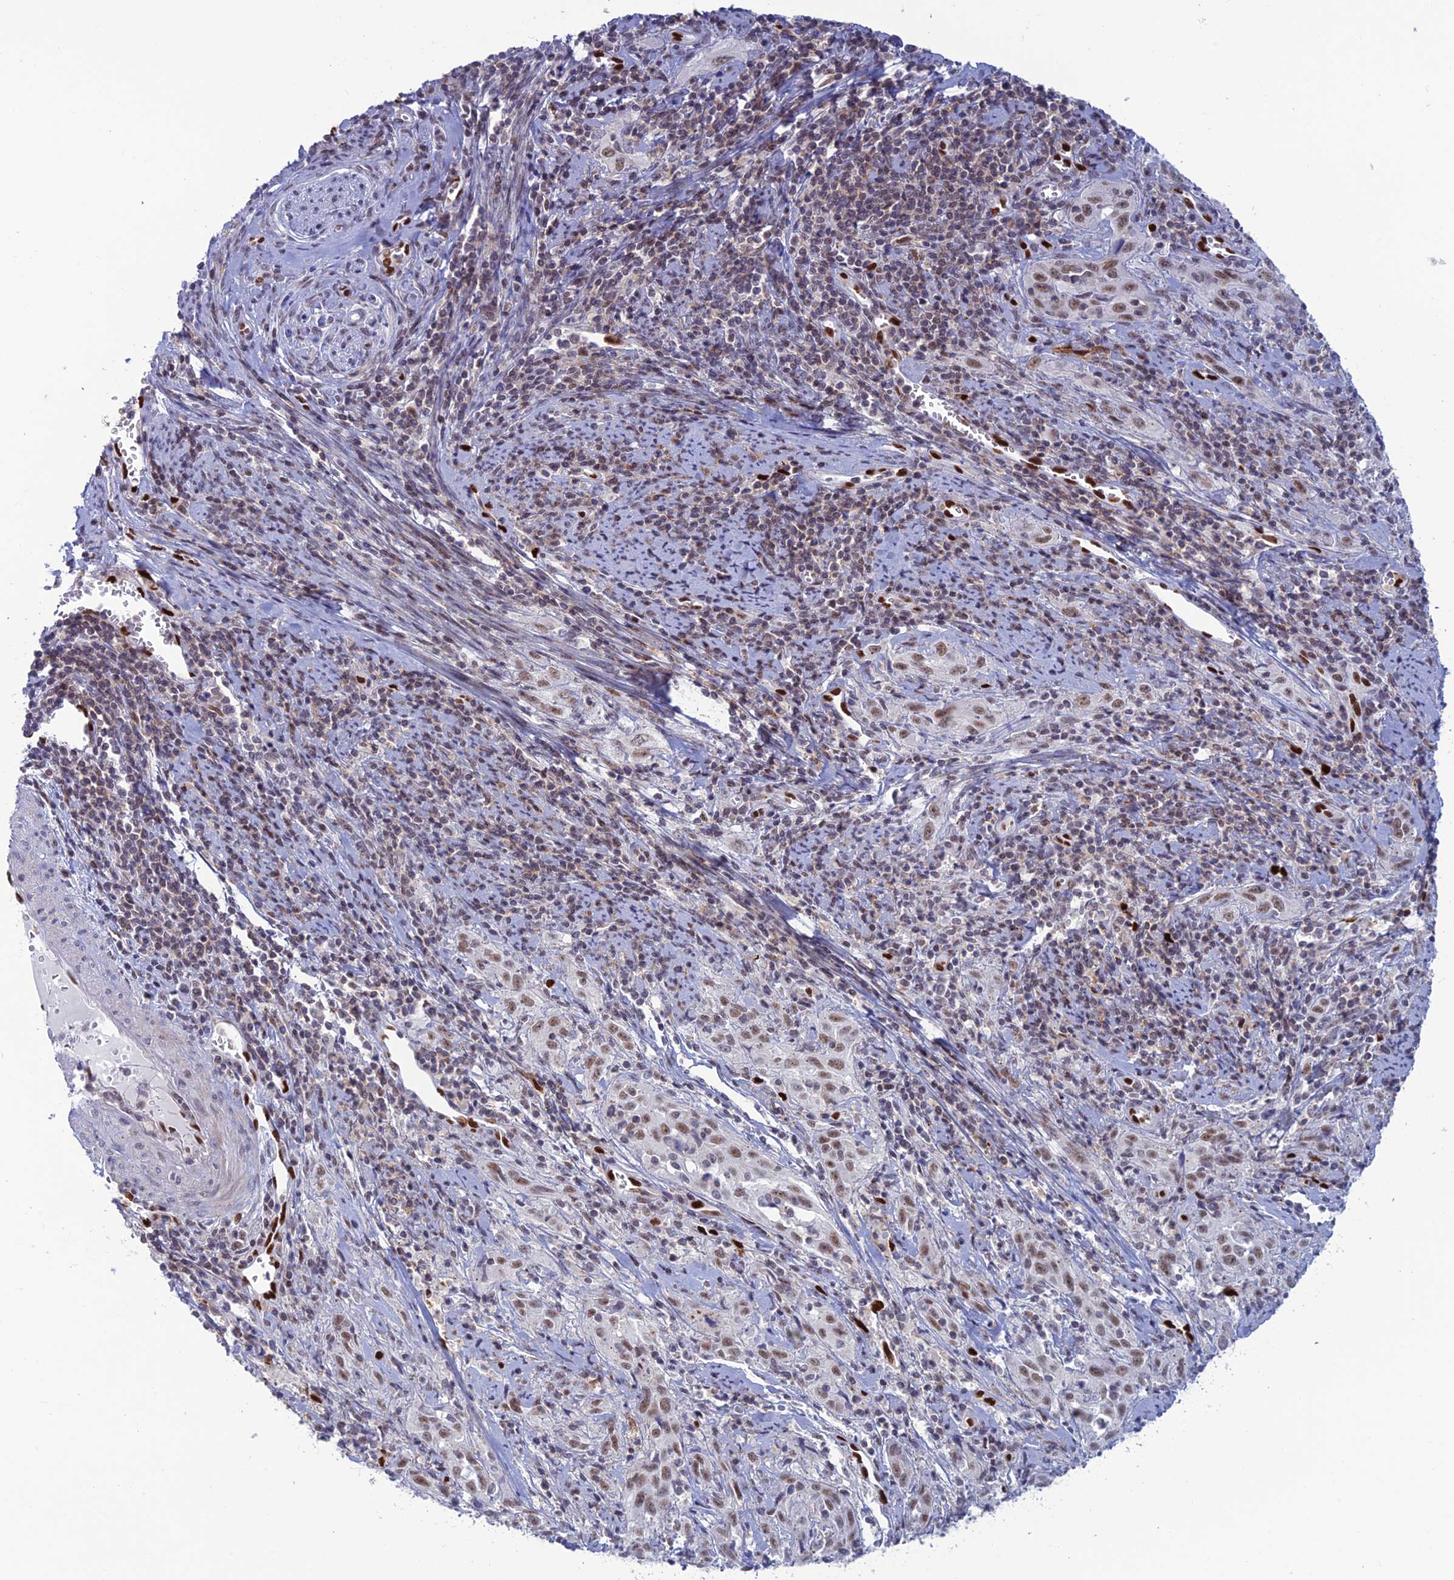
{"staining": {"intensity": "moderate", "quantity": ">75%", "location": "nuclear"}, "tissue": "cervical cancer", "cell_type": "Tumor cells", "image_type": "cancer", "snomed": [{"axis": "morphology", "description": "Squamous cell carcinoma, NOS"}, {"axis": "topography", "description": "Cervix"}], "caption": "The photomicrograph displays a brown stain indicating the presence of a protein in the nuclear of tumor cells in cervical squamous cell carcinoma.", "gene": "NOL4L", "patient": {"sex": "female", "age": 57}}